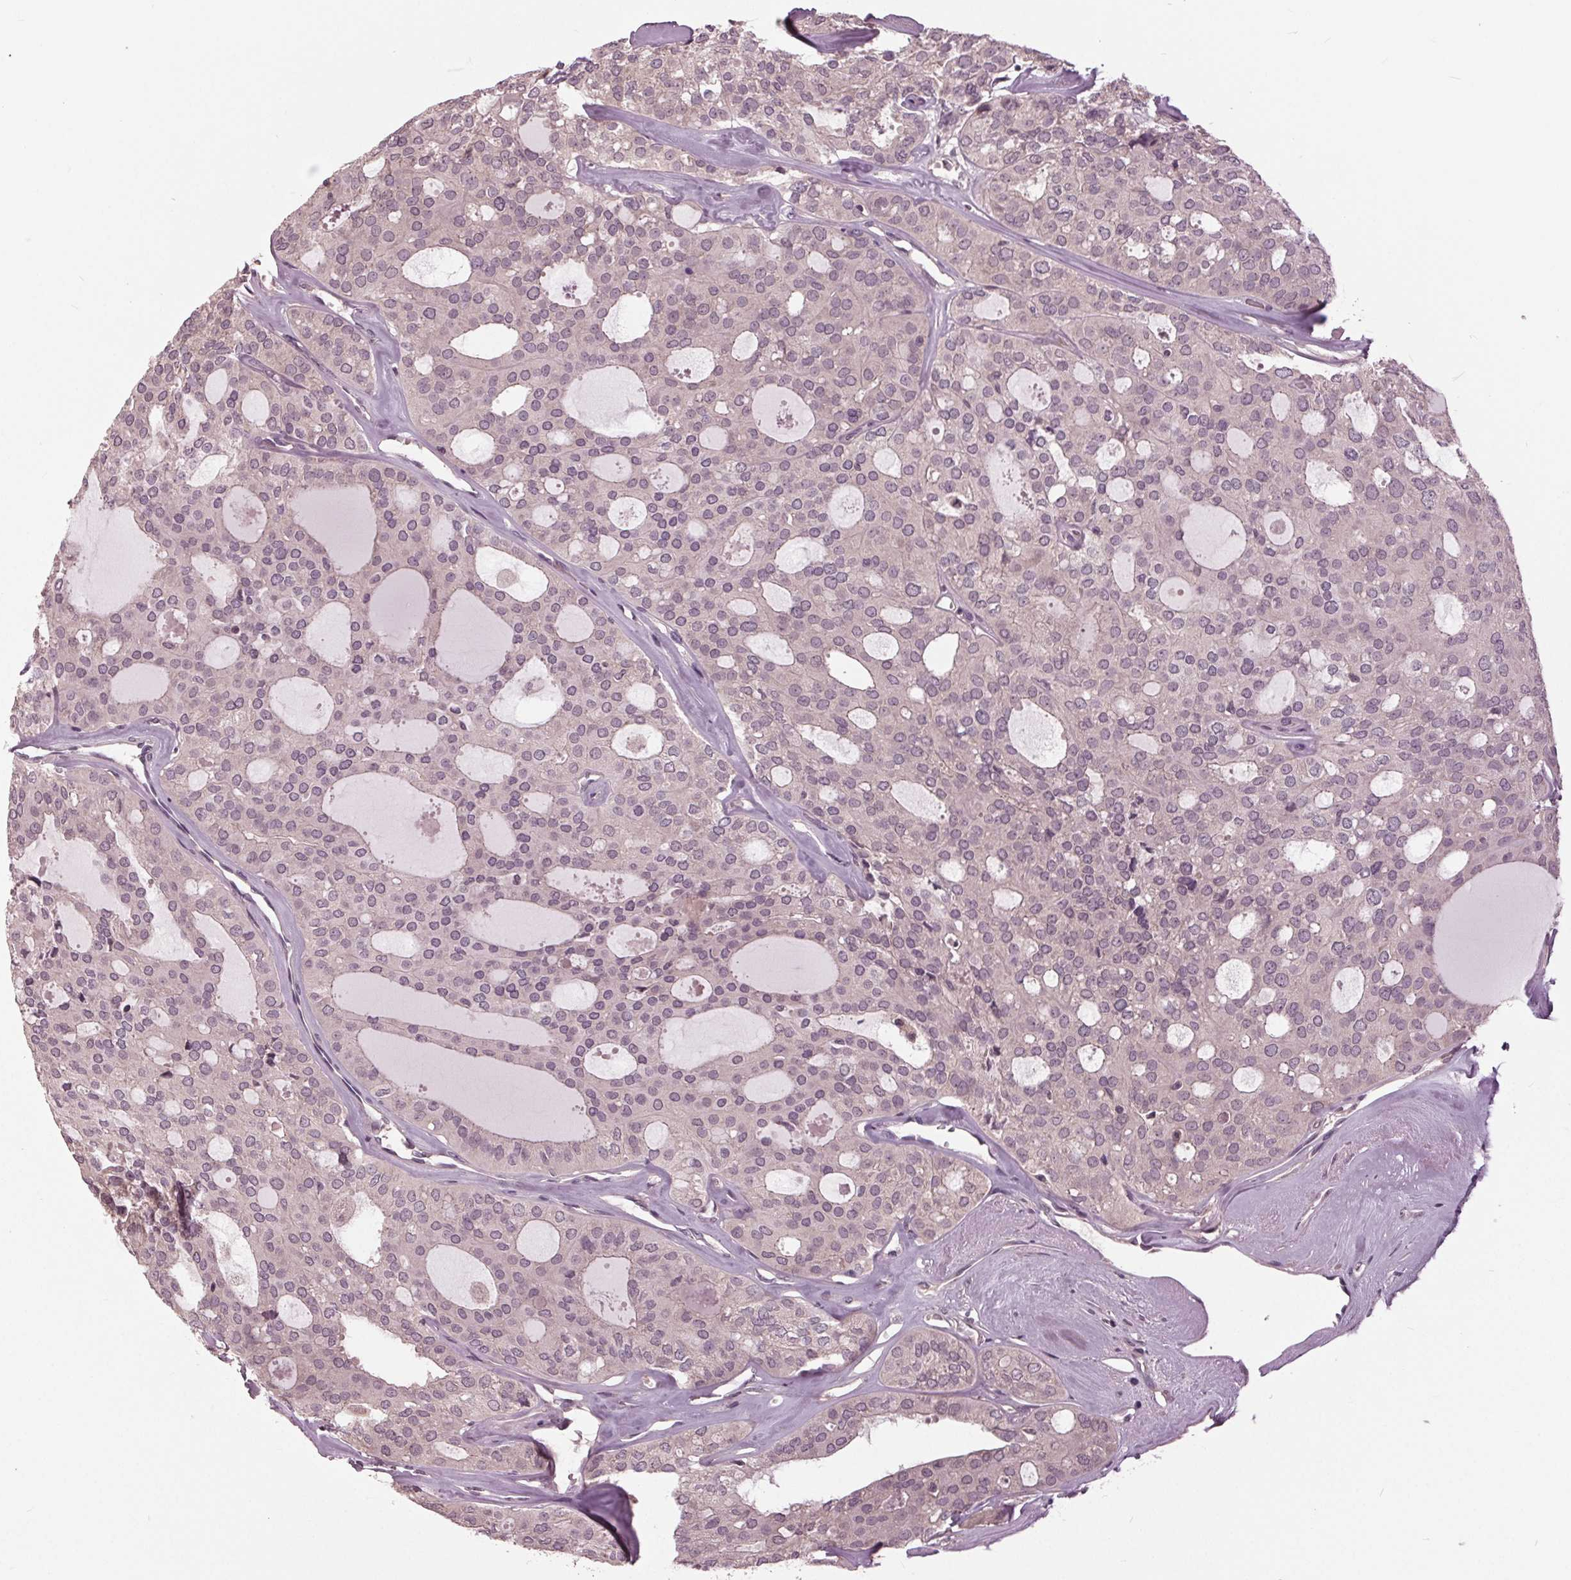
{"staining": {"intensity": "negative", "quantity": "none", "location": "none"}, "tissue": "thyroid cancer", "cell_type": "Tumor cells", "image_type": "cancer", "snomed": [{"axis": "morphology", "description": "Follicular adenoma carcinoma, NOS"}, {"axis": "topography", "description": "Thyroid gland"}], "caption": "Micrograph shows no significant protein staining in tumor cells of follicular adenoma carcinoma (thyroid).", "gene": "SIGLEC6", "patient": {"sex": "male", "age": 75}}